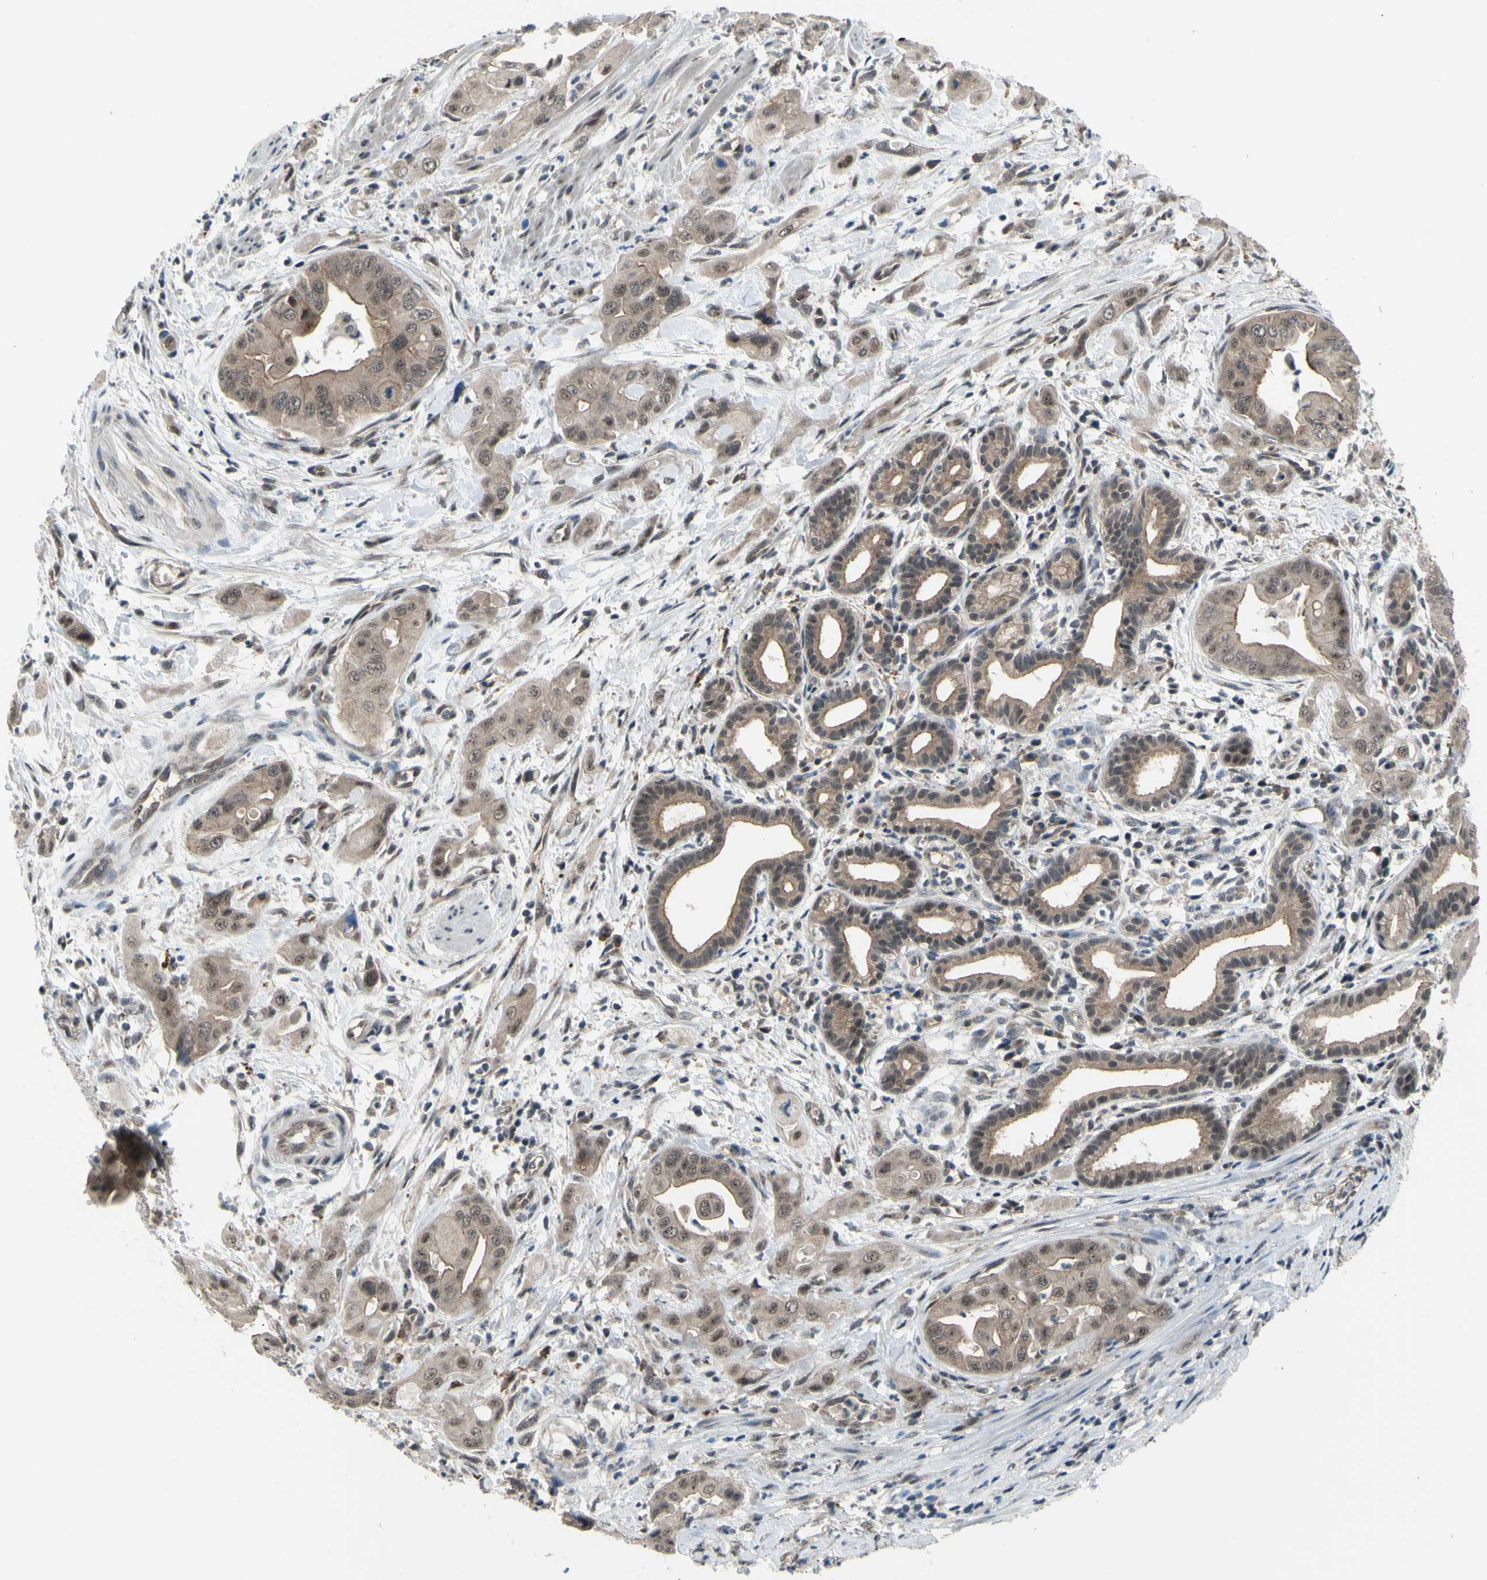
{"staining": {"intensity": "weak", "quantity": ">75%", "location": "cytoplasmic/membranous,nuclear"}, "tissue": "pancreatic cancer", "cell_type": "Tumor cells", "image_type": "cancer", "snomed": [{"axis": "morphology", "description": "Adenocarcinoma, NOS"}, {"axis": "topography", "description": "Pancreas"}], "caption": "Human adenocarcinoma (pancreatic) stained with a protein marker reveals weak staining in tumor cells.", "gene": "TRDMT1", "patient": {"sex": "female", "age": 75}}